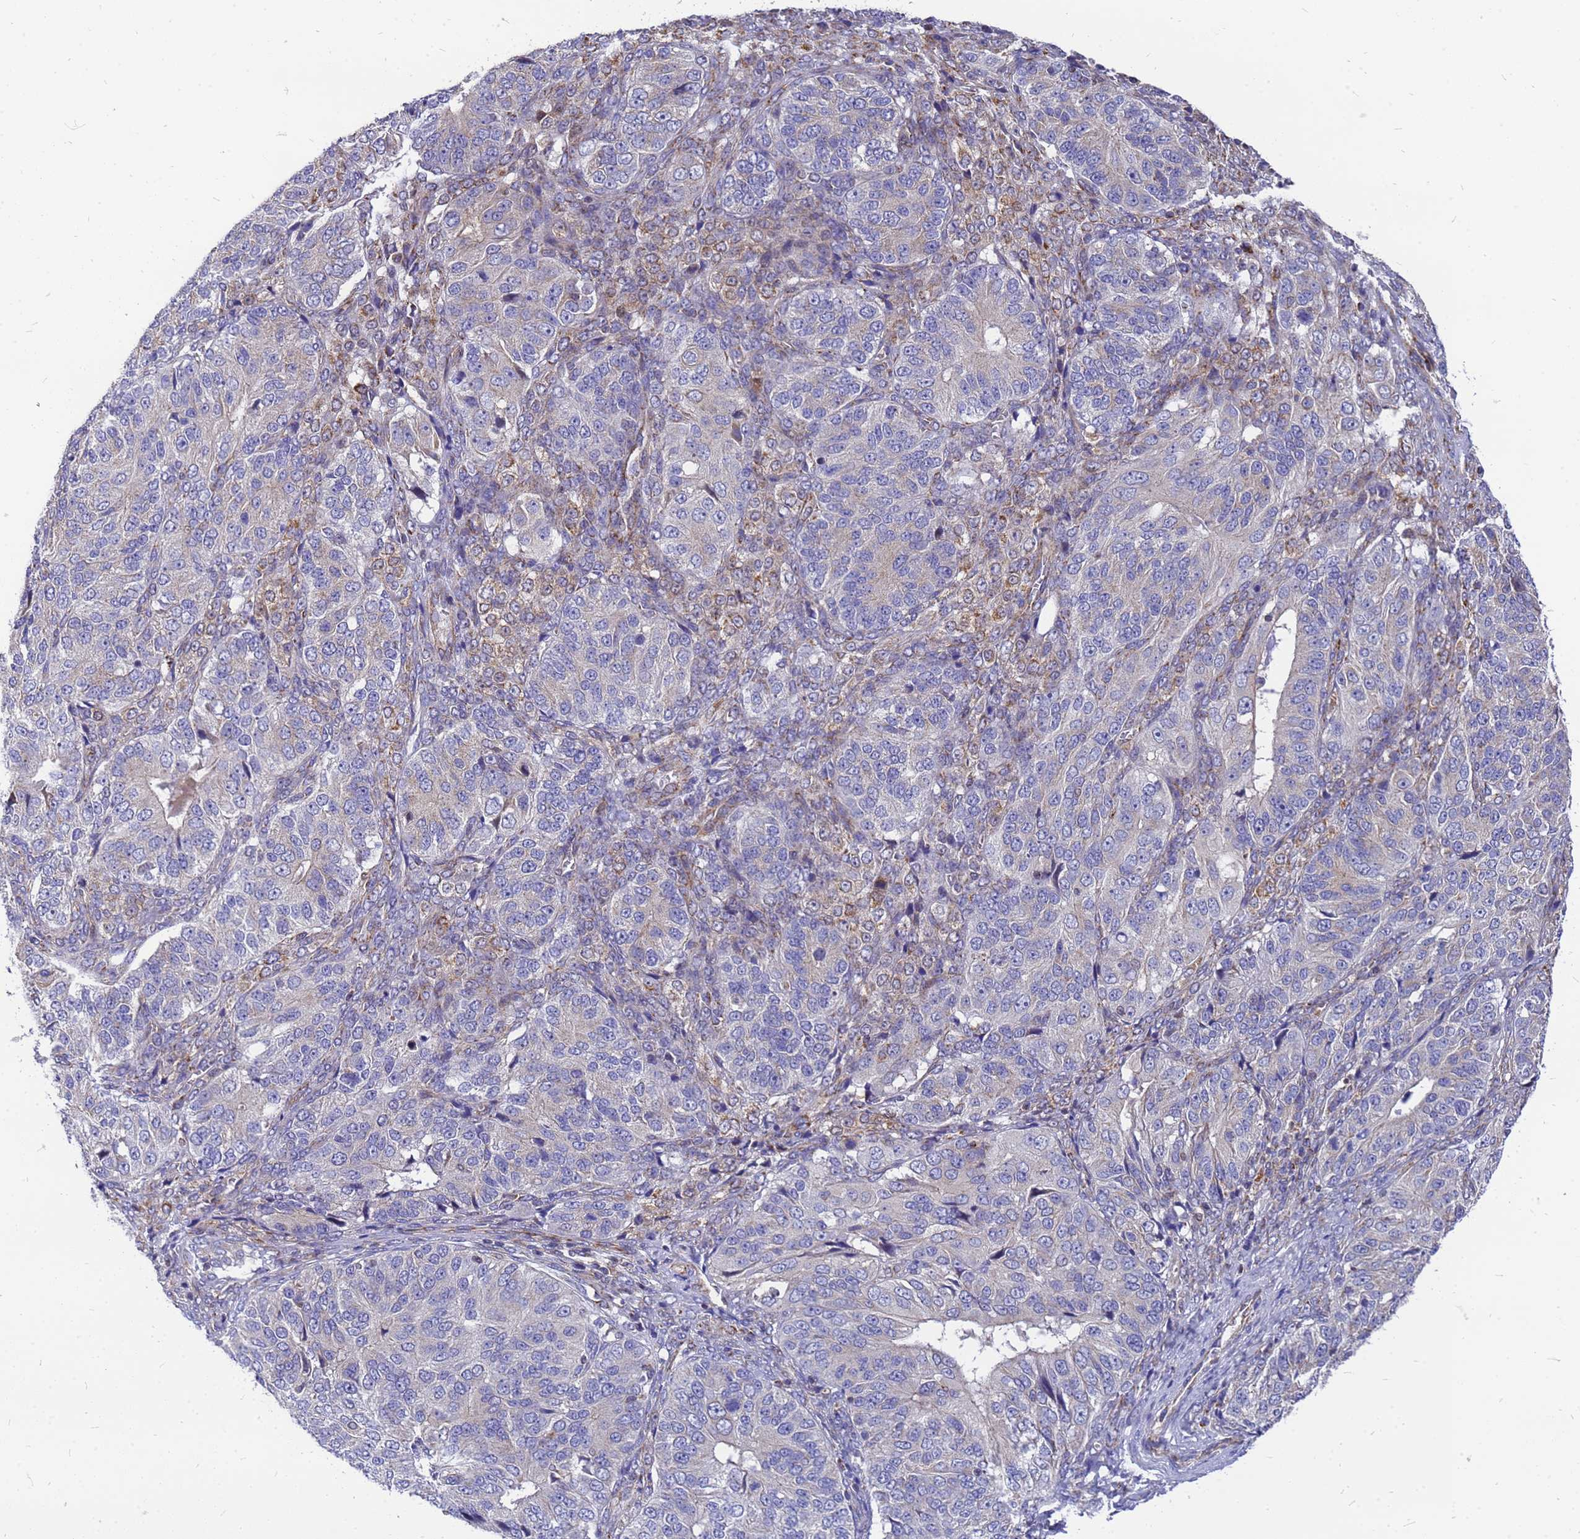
{"staining": {"intensity": "negative", "quantity": "none", "location": "none"}, "tissue": "ovarian cancer", "cell_type": "Tumor cells", "image_type": "cancer", "snomed": [{"axis": "morphology", "description": "Carcinoma, endometroid"}, {"axis": "topography", "description": "Ovary"}], "caption": "This image is of ovarian cancer stained with IHC to label a protein in brown with the nuclei are counter-stained blue. There is no positivity in tumor cells. (DAB immunohistochemistry, high magnification).", "gene": "CMC4", "patient": {"sex": "female", "age": 51}}